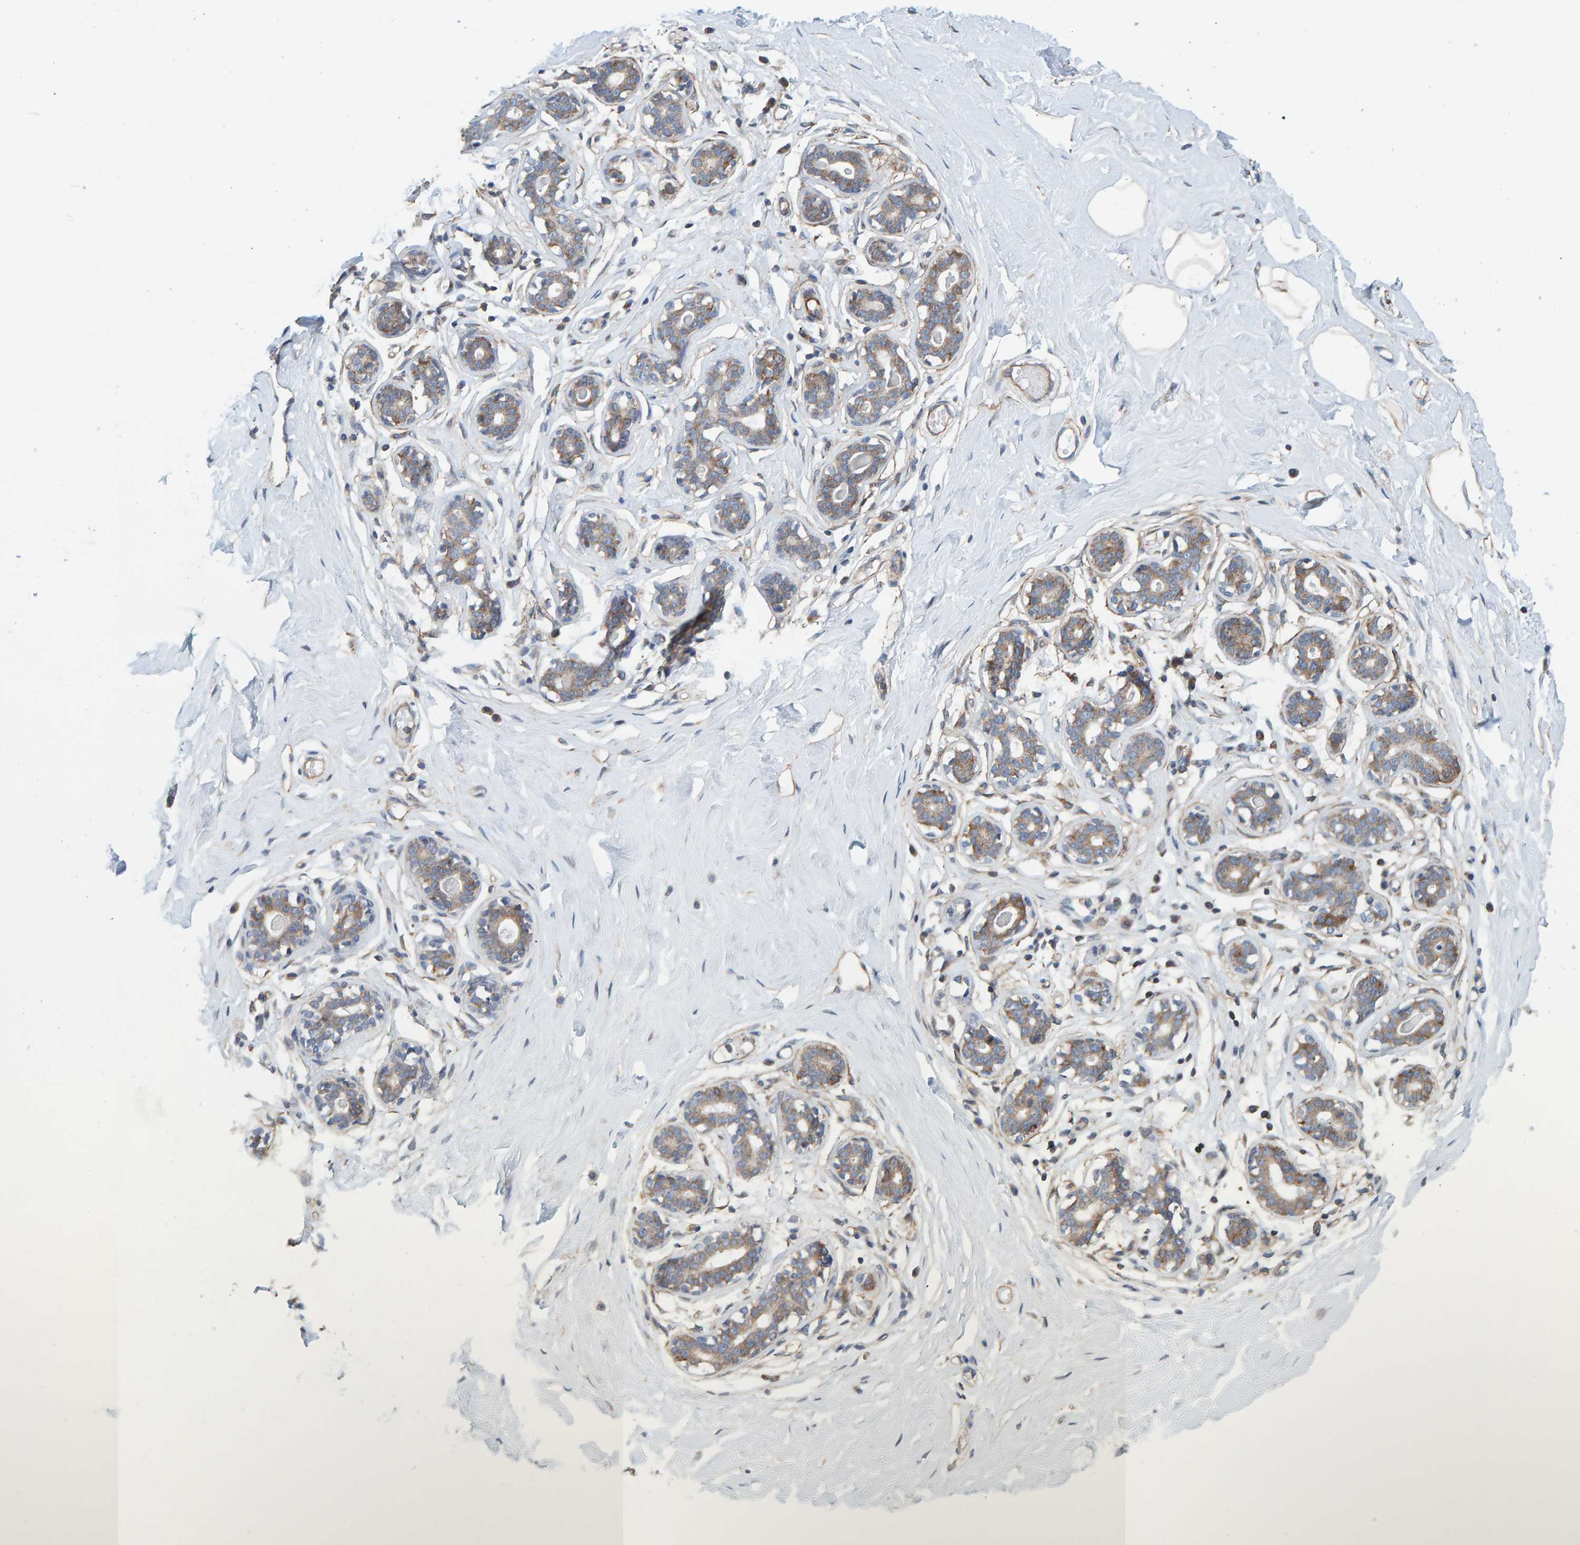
{"staining": {"intensity": "weak", "quantity": "<25%", "location": "cytoplasmic/membranous"}, "tissue": "breast", "cell_type": "Adipocytes", "image_type": "normal", "snomed": [{"axis": "morphology", "description": "Normal tissue, NOS"}, {"axis": "topography", "description": "Breast"}], "caption": "DAB immunohistochemical staining of unremarkable breast demonstrates no significant positivity in adipocytes.", "gene": "RGP1", "patient": {"sex": "female", "age": 23}}